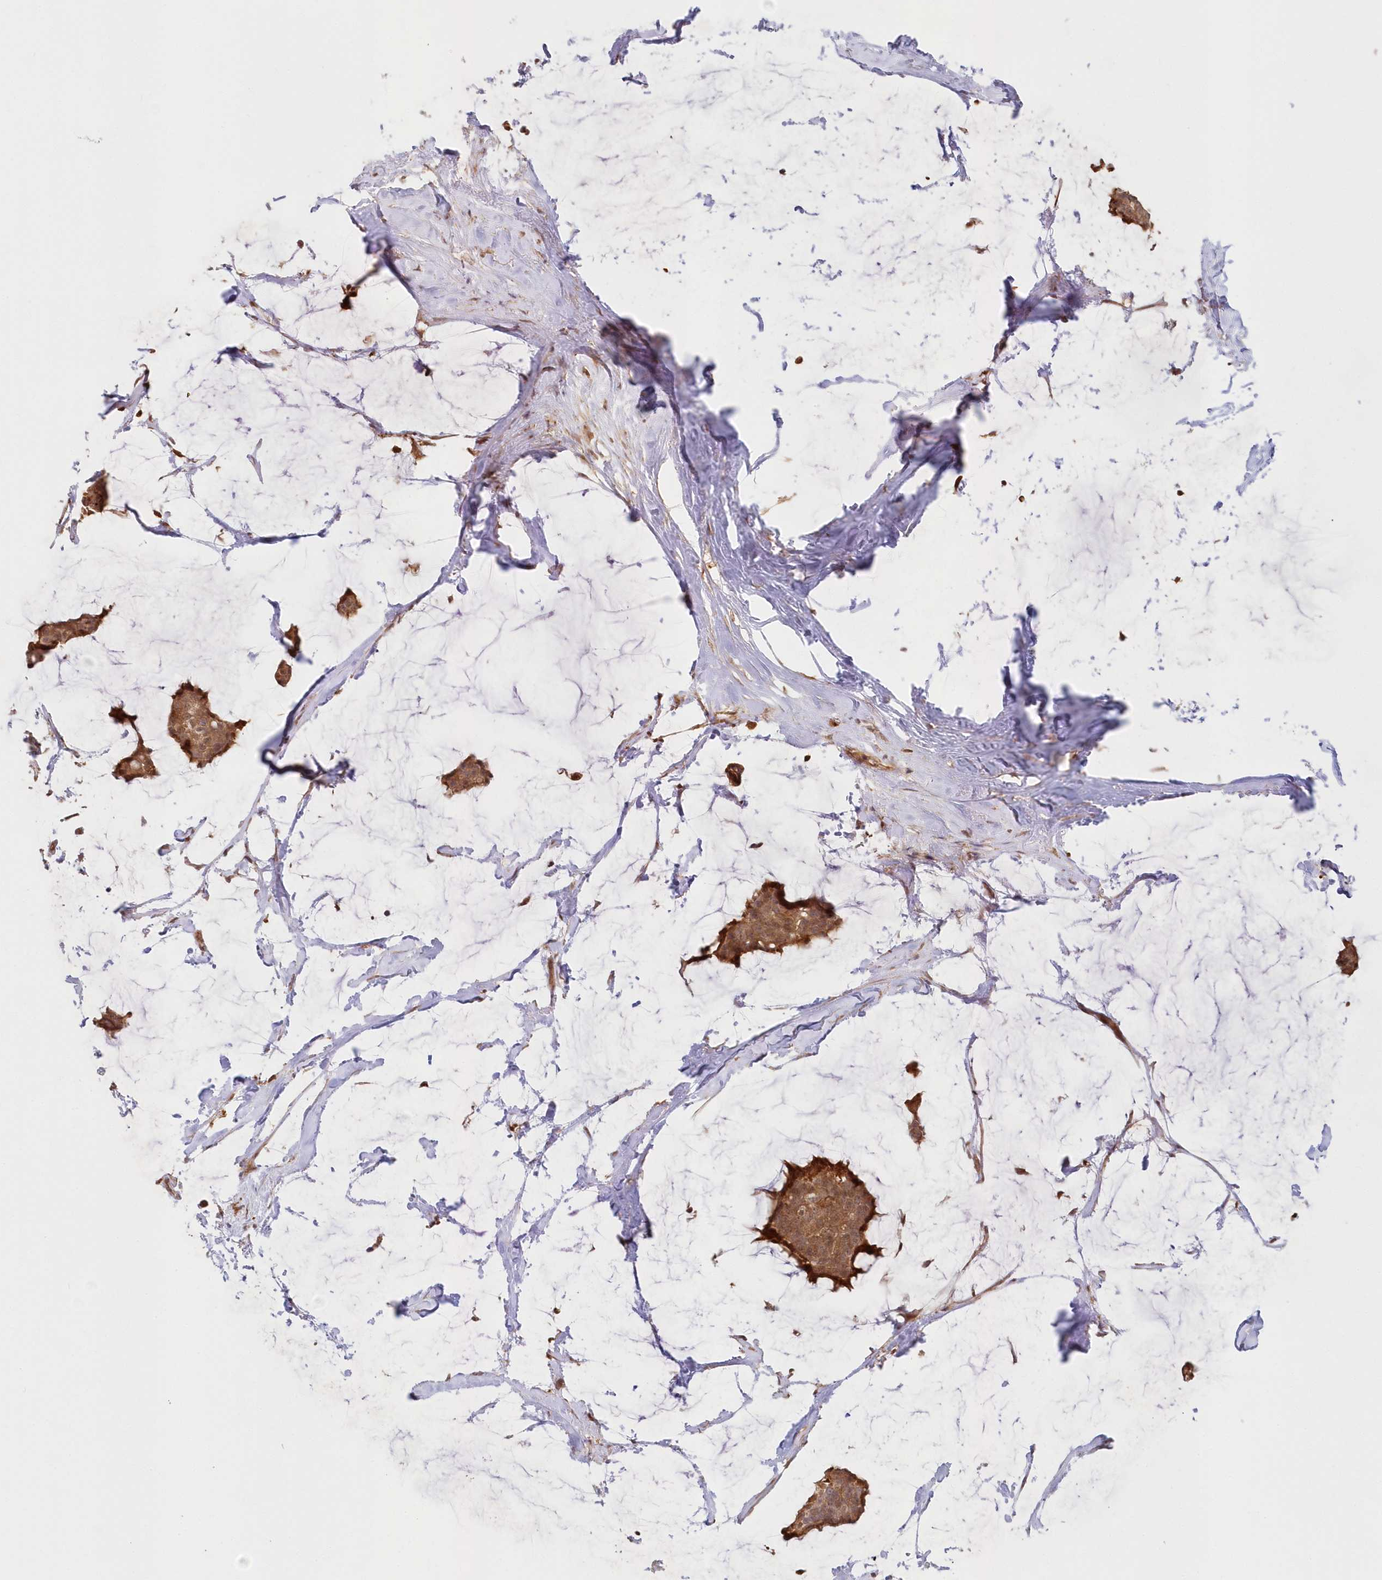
{"staining": {"intensity": "moderate", "quantity": ">75%", "location": "cytoplasmic/membranous"}, "tissue": "breast cancer", "cell_type": "Tumor cells", "image_type": "cancer", "snomed": [{"axis": "morphology", "description": "Duct carcinoma"}, {"axis": "topography", "description": "Breast"}], "caption": "A high-resolution photomicrograph shows immunohistochemistry (IHC) staining of breast cancer (infiltrating ductal carcinoma), which reveals moderate cytoplasmic/membranous positivity in about >75% of tumor cells.", "gene": "GBE1", "patient": {"sex": "female", "age": 93}}